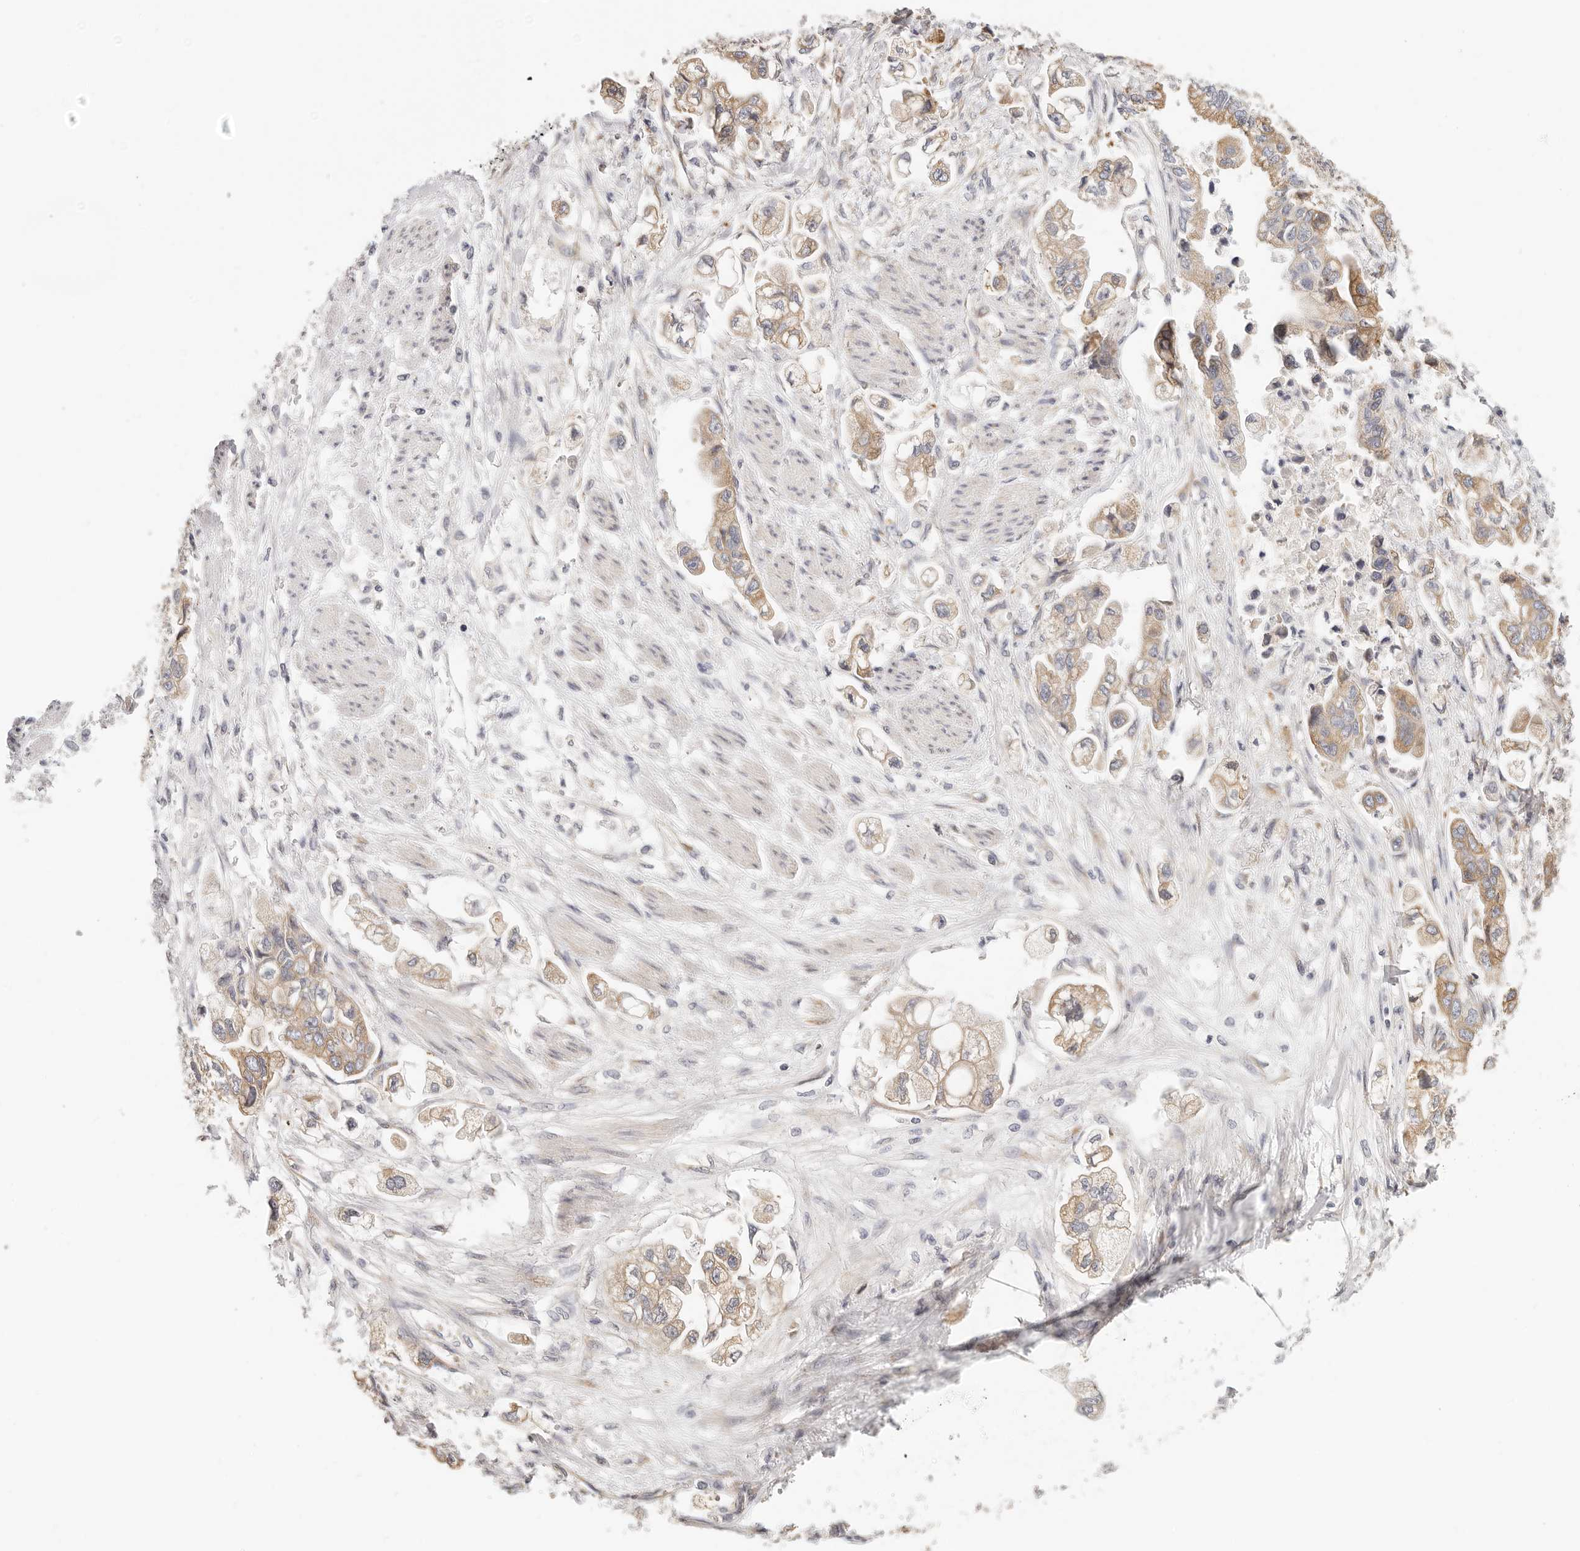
{"staining": {"intensity": "moderate", "quantity": ">75%", "location": "cytoplasmic/membranous"}, "tissue": "stomach cancer", "cell_type": "Tumor cells", "image_type": "cancer", "snomed": [{"axis": "morphology", "description": "Adenocarcinoma, NOS"}, {"axis": "topography", "description": "Stomach"}], "caption": "Moderate cytoplasmic/membranous protein staining is present in about >75% of tumor cells in stomach cancer (adenocarcinoma).", "gene": "AFDN", "patient": {"sex": "male", "age": 62}}